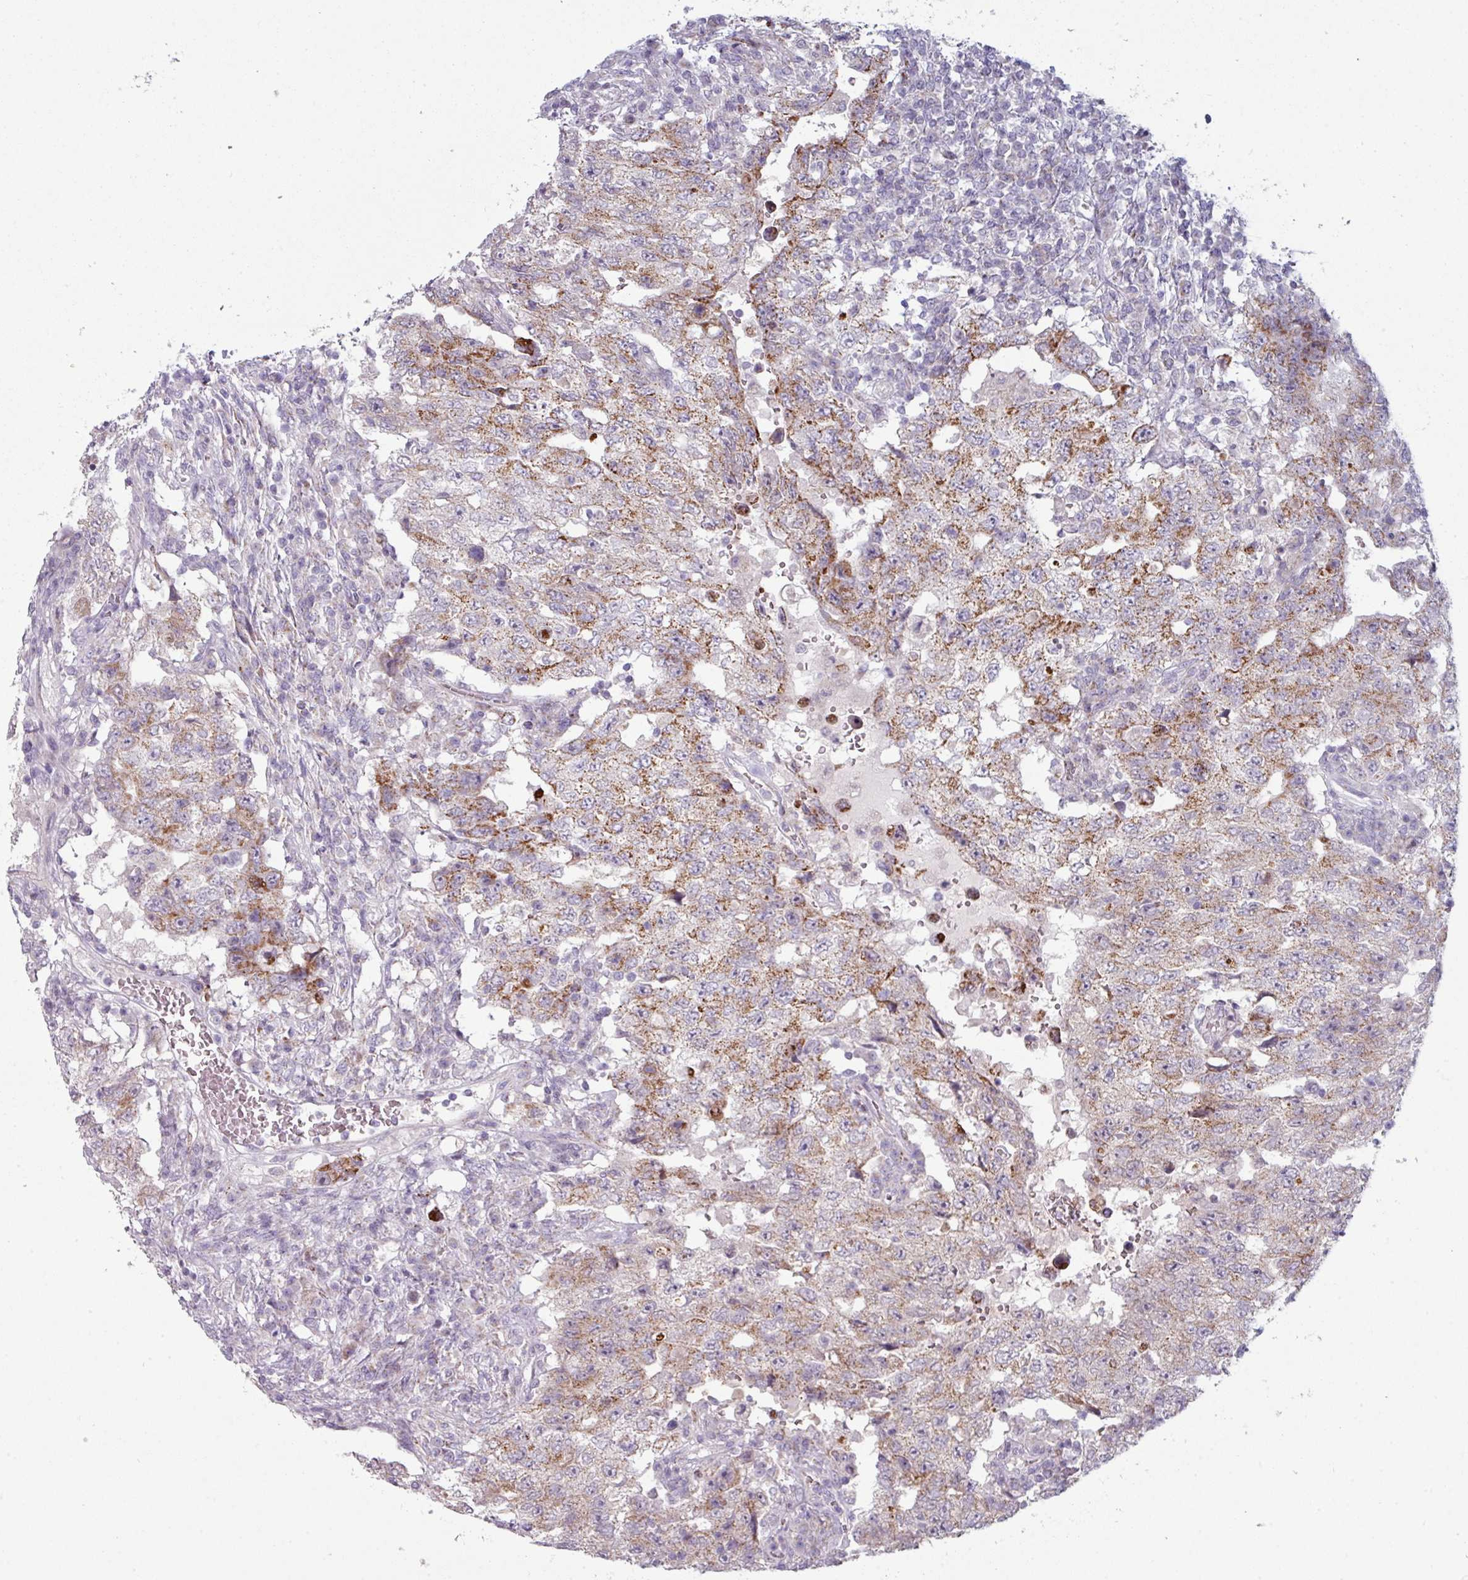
{"staining": {"intensity": "moderate", "quantity": ">75%", "location": "cytoplasmic/membranous"}, "tissue": "testis cancer", "cell_type": "Tumor cells", "image_type": "cancer", "snomed": [{"axis": "morphology", "description": "Carcinoma, Embryonal, NOS"}, {"axis": "topography", "description": "Testis"}], "caption": "Testis cancer stained for a protein (brown) demonstrates moderate cytoplasmic/membranous positive staining in about >75% of tumor cells.", "gene": "ZNF615", "patient": {"sex": "male", "age": 26}}